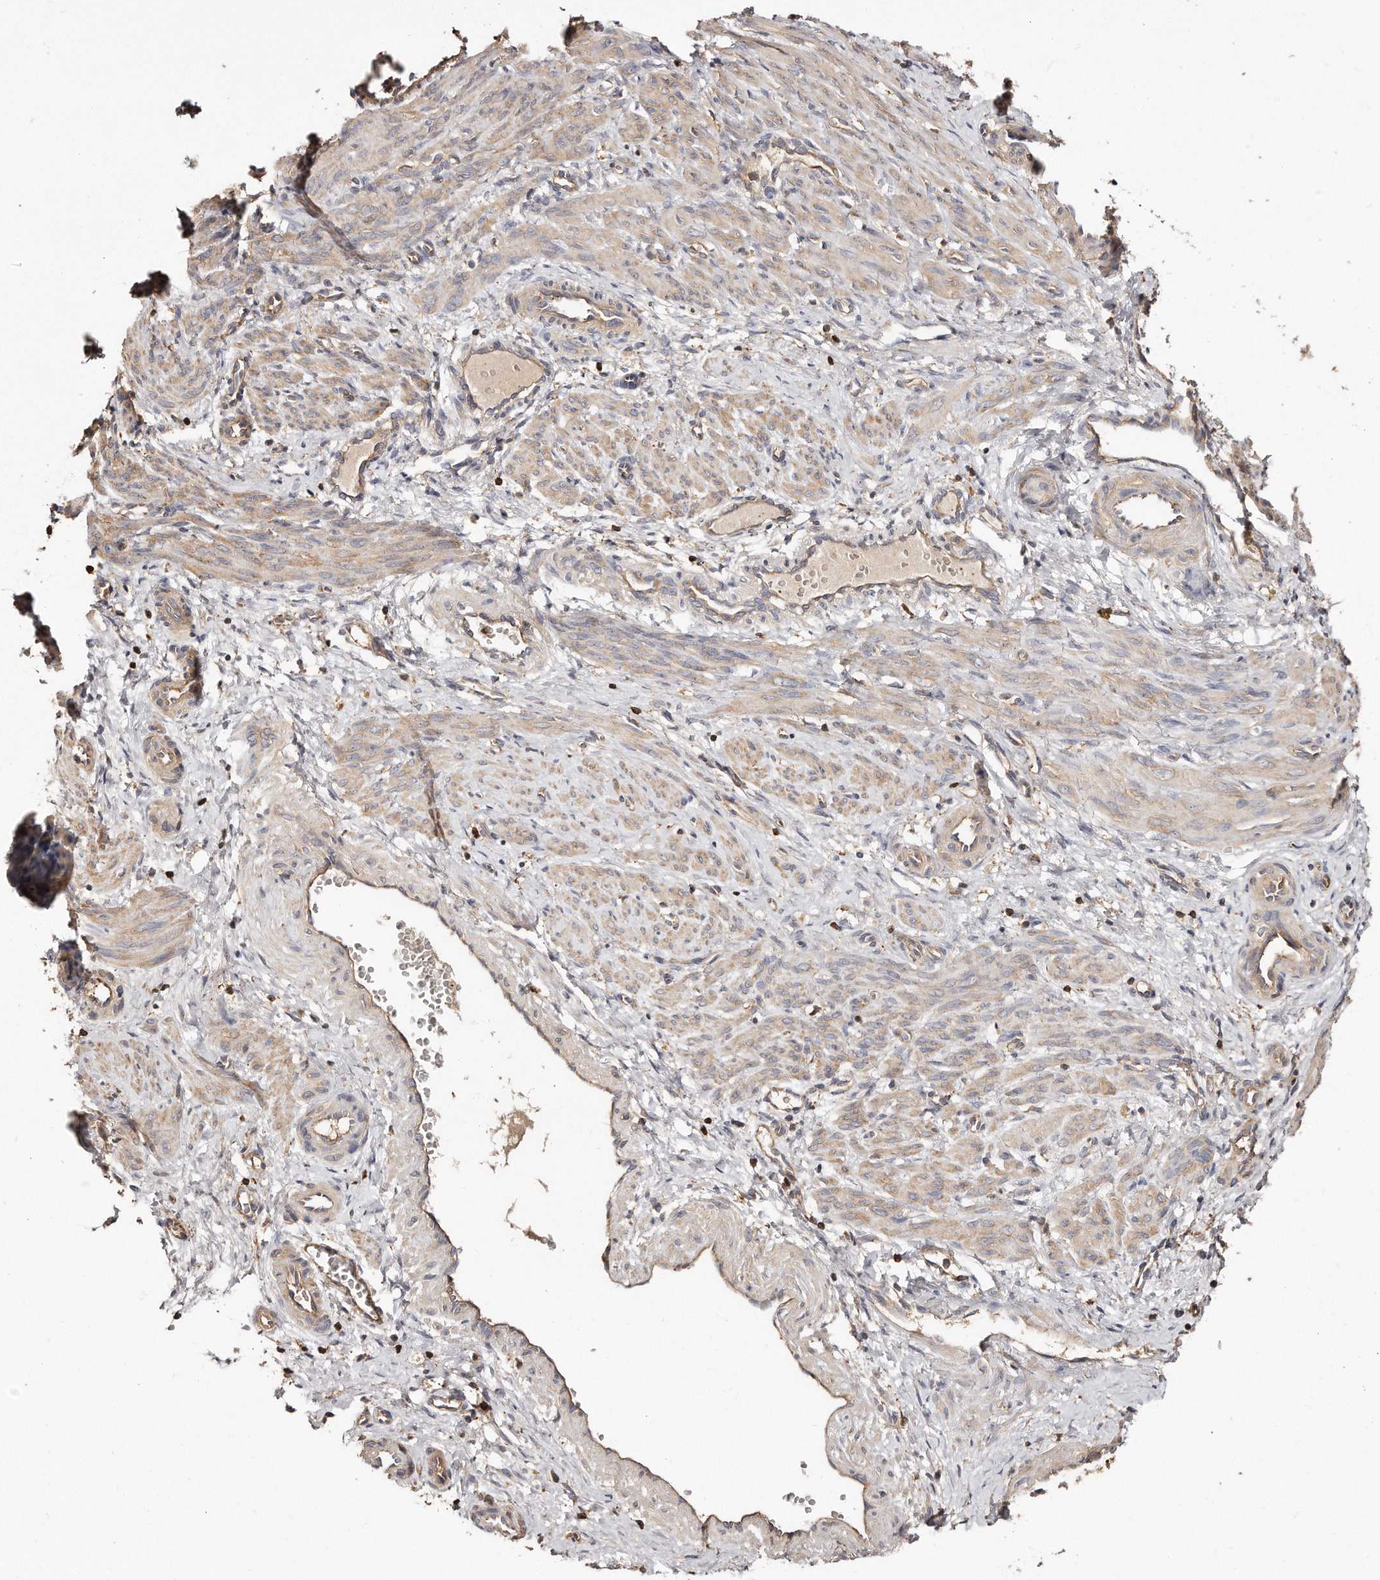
{"staining": {"intensity": "weak", "quantity": "<25%", "location": "cytoplasmic/membranous"}, "tissue": "smooth muscle", "cell_type": "Smooth muscle cells", "image_type": "normal", "snomed": [{"axis": "morphology", "description": "Normal tissue, NOS"}, {"axis": "topography", "description": "Endometrium"}], "caption": "Smooth muscle cells are negative for brown protein staining in normal smooth muscle. (DAB immunohistochemistry (IHC), high magnification).", "gene": "CAP1", "patient": {"sex": "female", "age": 33}}